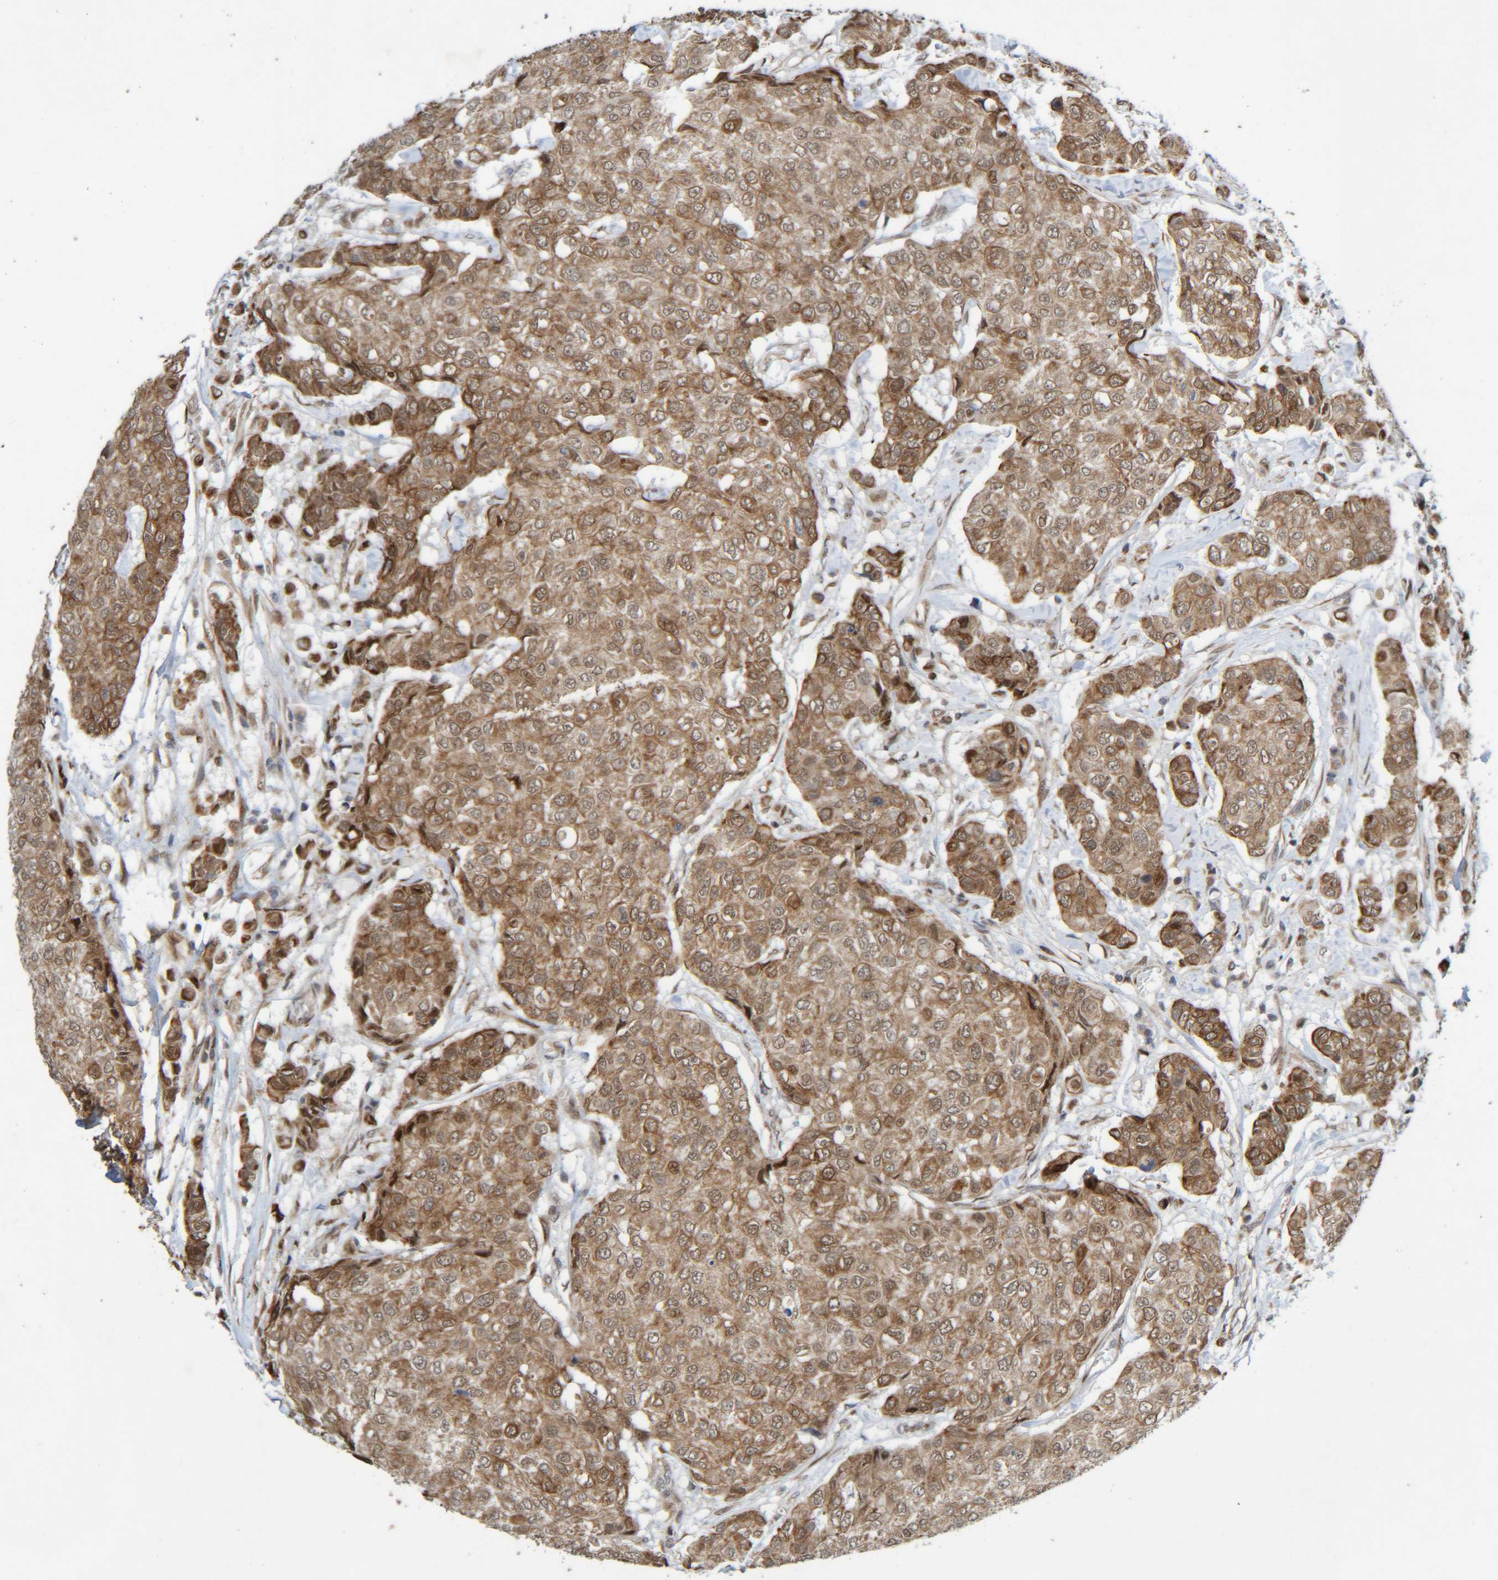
{"staining": {"intensity": "moderate", "quantity": ">75%", "location": "cytoplasmic/membranous"}, "tissue": "breast cancer", "cell_type": "Tumor cells", "image_type": "cancer", "snomed": [{"axis": "morphology", "description": "Duct carcinoma"}, {"axis": "topography", "description": "Breast"}], "caption": "High-magnification brightfield microscopy of breast cancer (infiltrating ductal carcinoma) stained with DAB (brown) and counterstained with hematoxylin (blue). tumor cells exhibit moderate cytoplasmic/membranous expression is appreciated in about>75% of cells.", "gene": "CCDC57", "patient": {"sex": "female", "age": 27}}